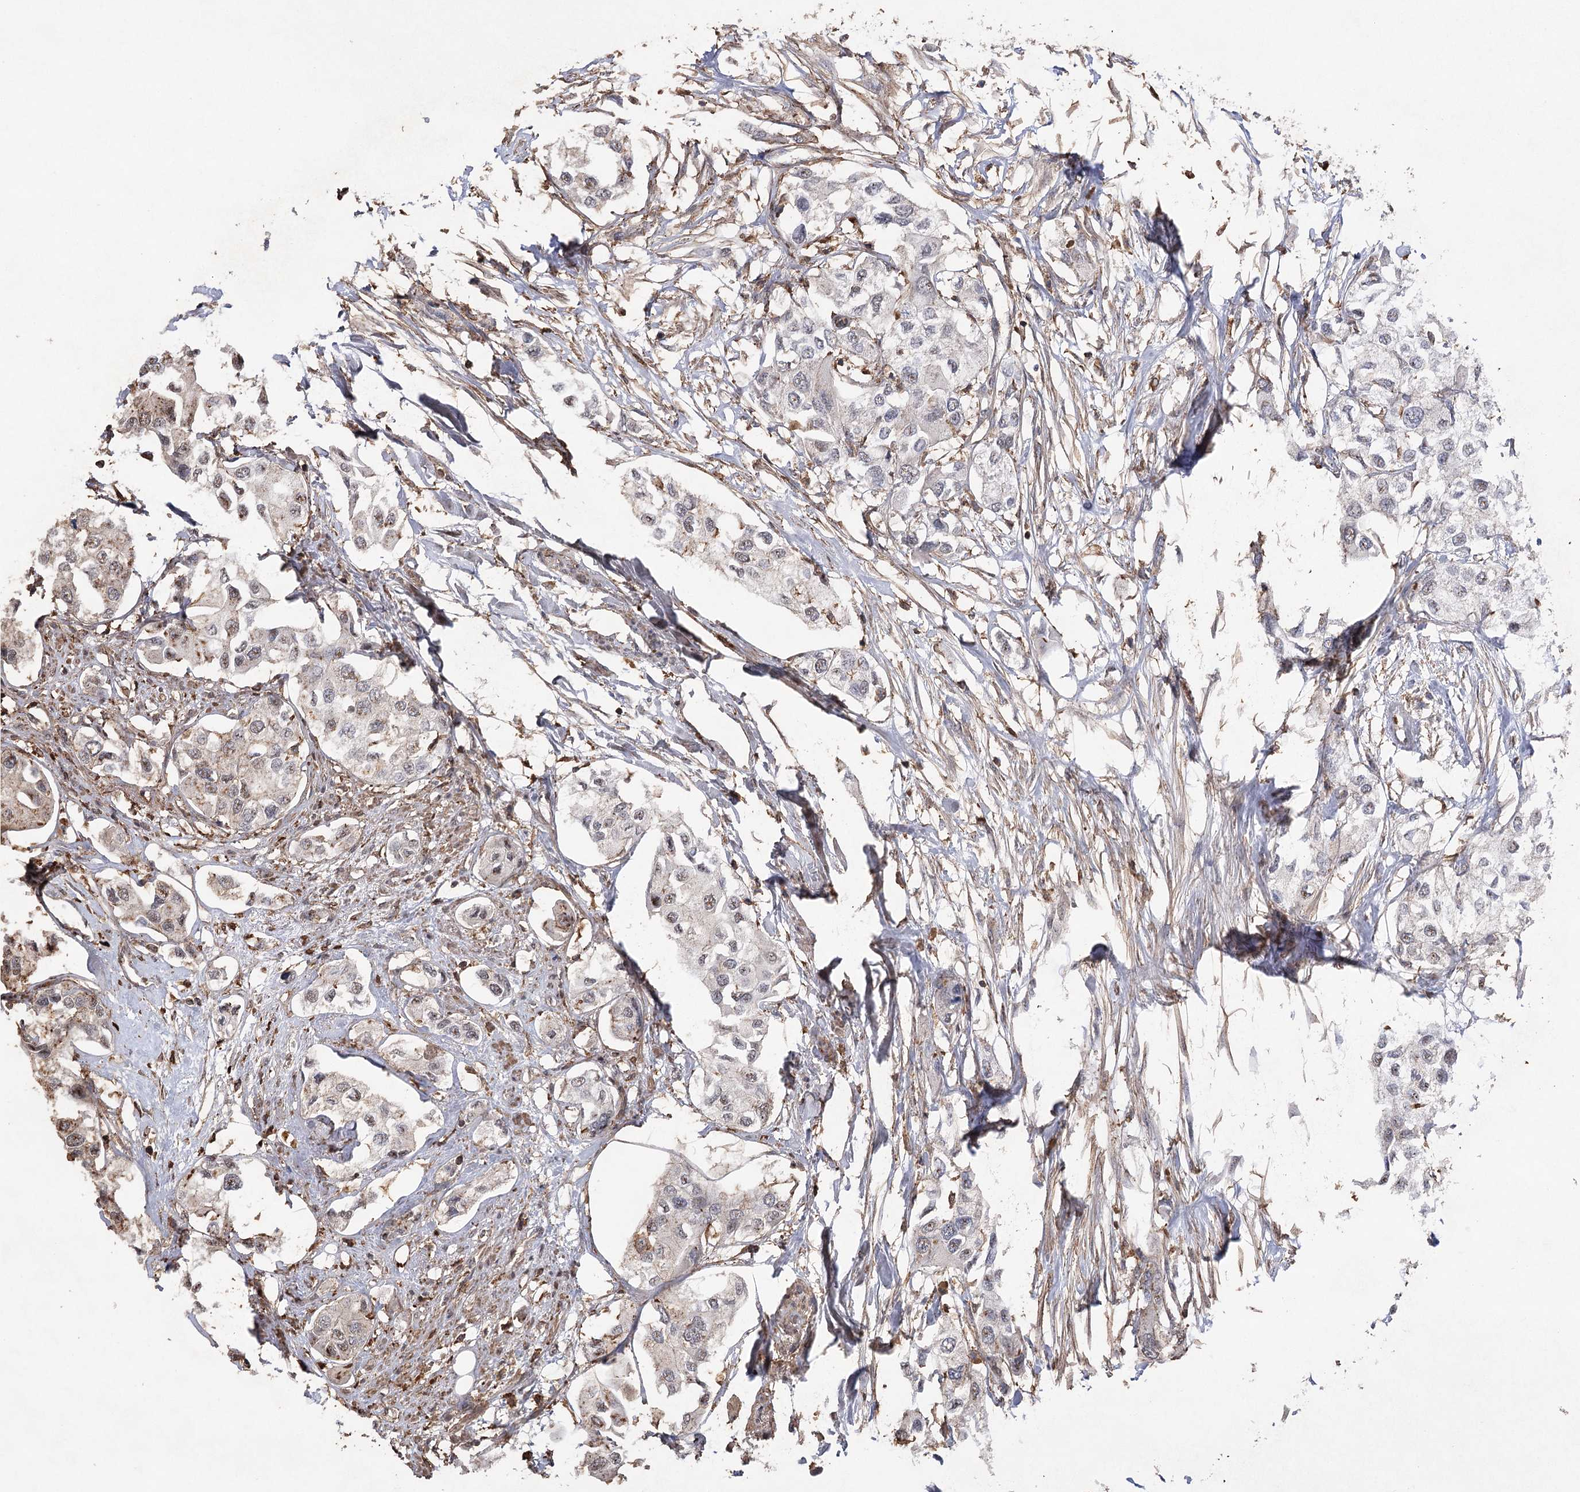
{"staining": {"intensity": "weak", "quantity": "<25%", "location": "cytoplasmic/membranous,nuclear"}, "tissue": "urothelial cancer", "cell_type": "Tumor cells", "image_type": "cancer", "snomed": [{"axis": "morphology", "description": "Urothelial carcinoma, High grade"}, {"axis": "topography", "description": "Urinary bladder"}], "caption": "DAB (3,3'-diaminobenzidine) immunohistochemical staining of high-grade urothelial carcinoma displays no significant staining in tumor cells.", "gene": "OBSL1", "patient": {"sex": "male", "age": 64}}